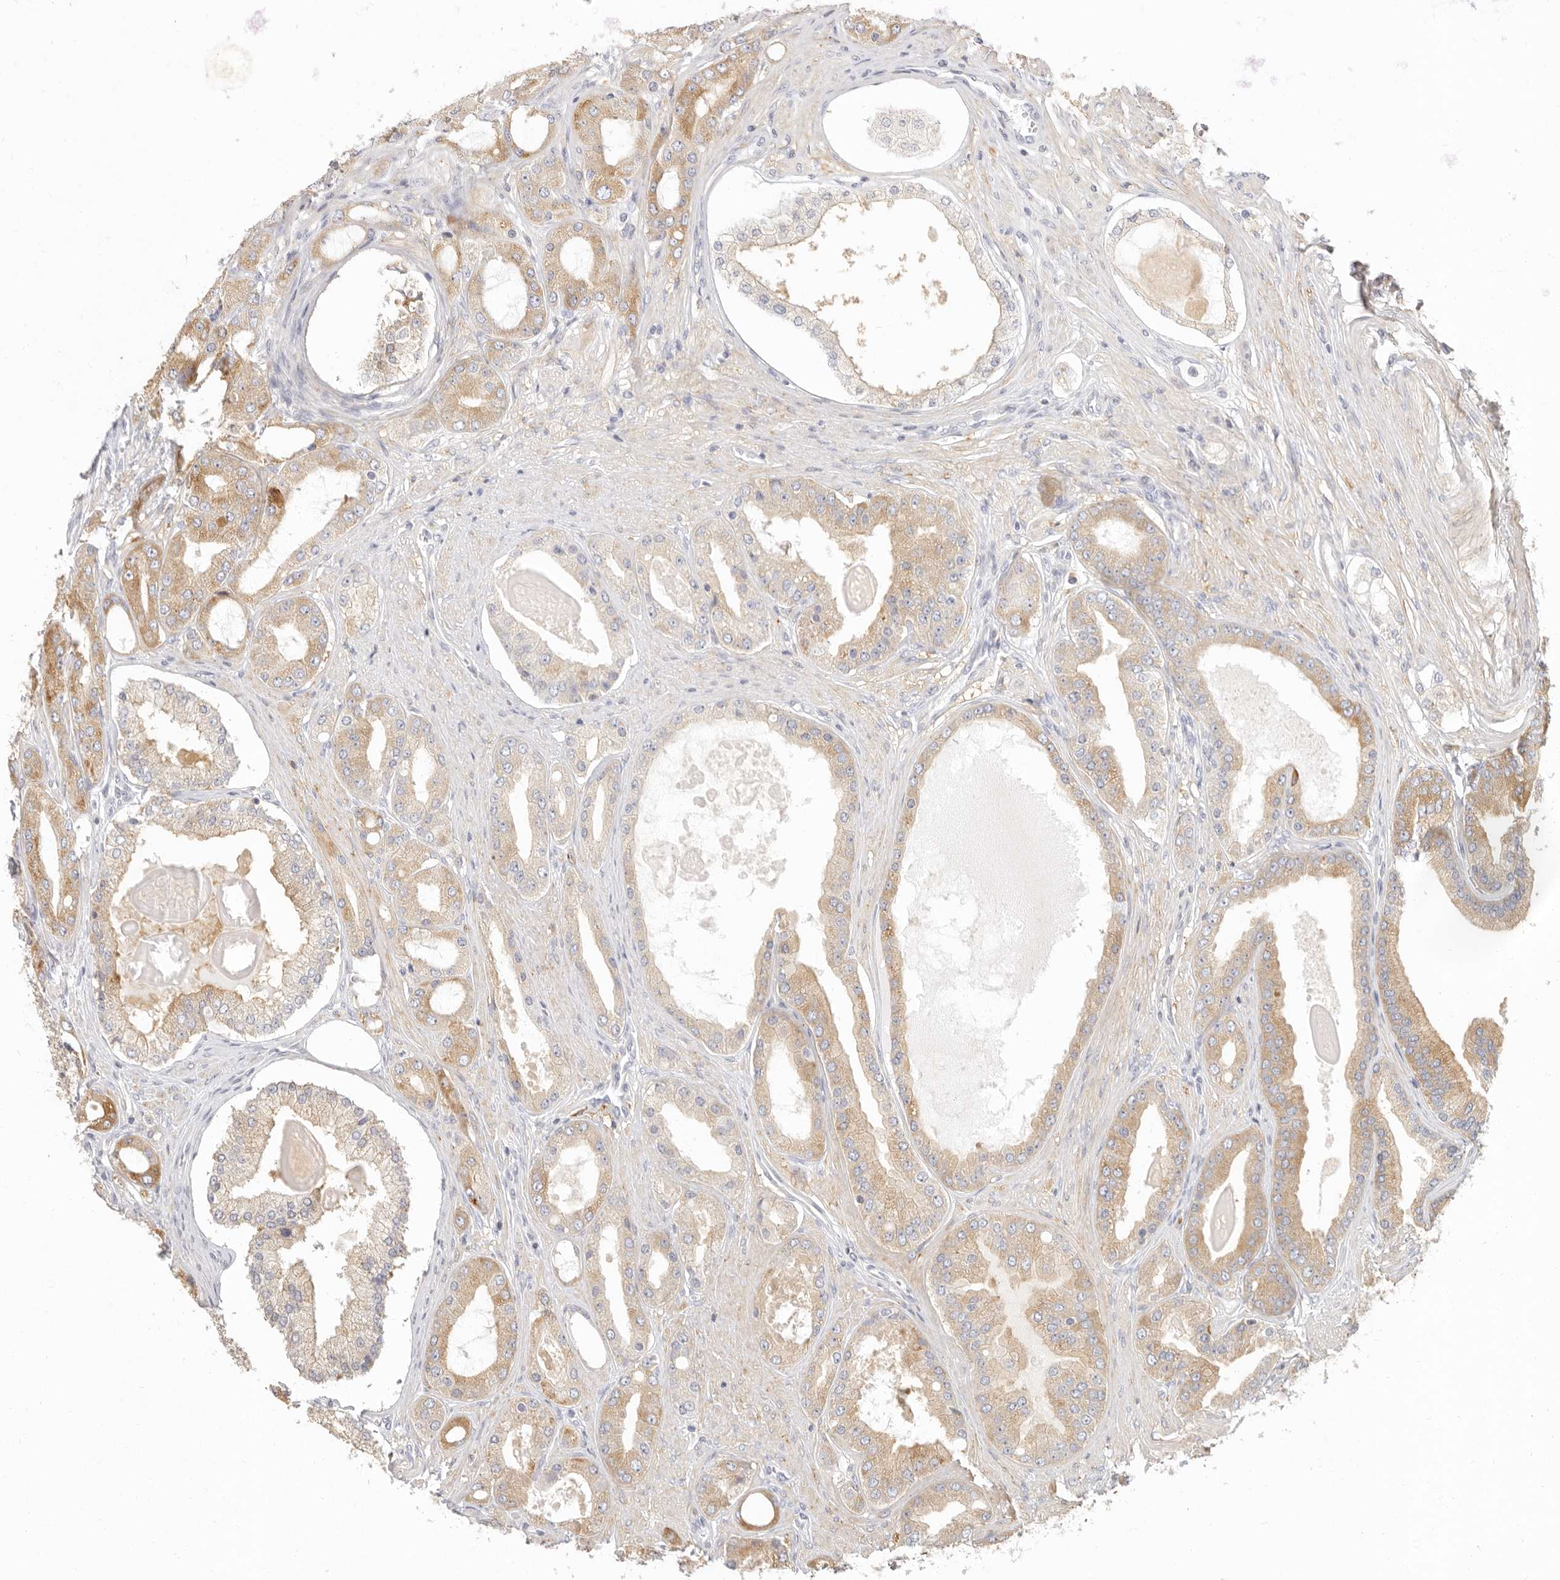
{"staining": {"intensity": "moderate", "quantity": ">75%", "location": "cytoplasmic/membranous"}, "tissue": "prostate cancer", "cell_type": "Tumor cells", "image_type": "cancer", "snomed": [{"axis": "morphology", "description": "Adenocarcinoma, High grade"}, {"axis": "topography", "description": "Prostate"}], "caption": "The immunohistochemical stain highlights moderate cytoplasmic/membranous staining in tumor cells of prostate cancer tissue. Using DAB (brown) and hematoxylin (blue) stains, captured at high magnification using brightfield microscopy.", "gene": "NIBAN1", "patient": {"sex": "male", "age": 60}}